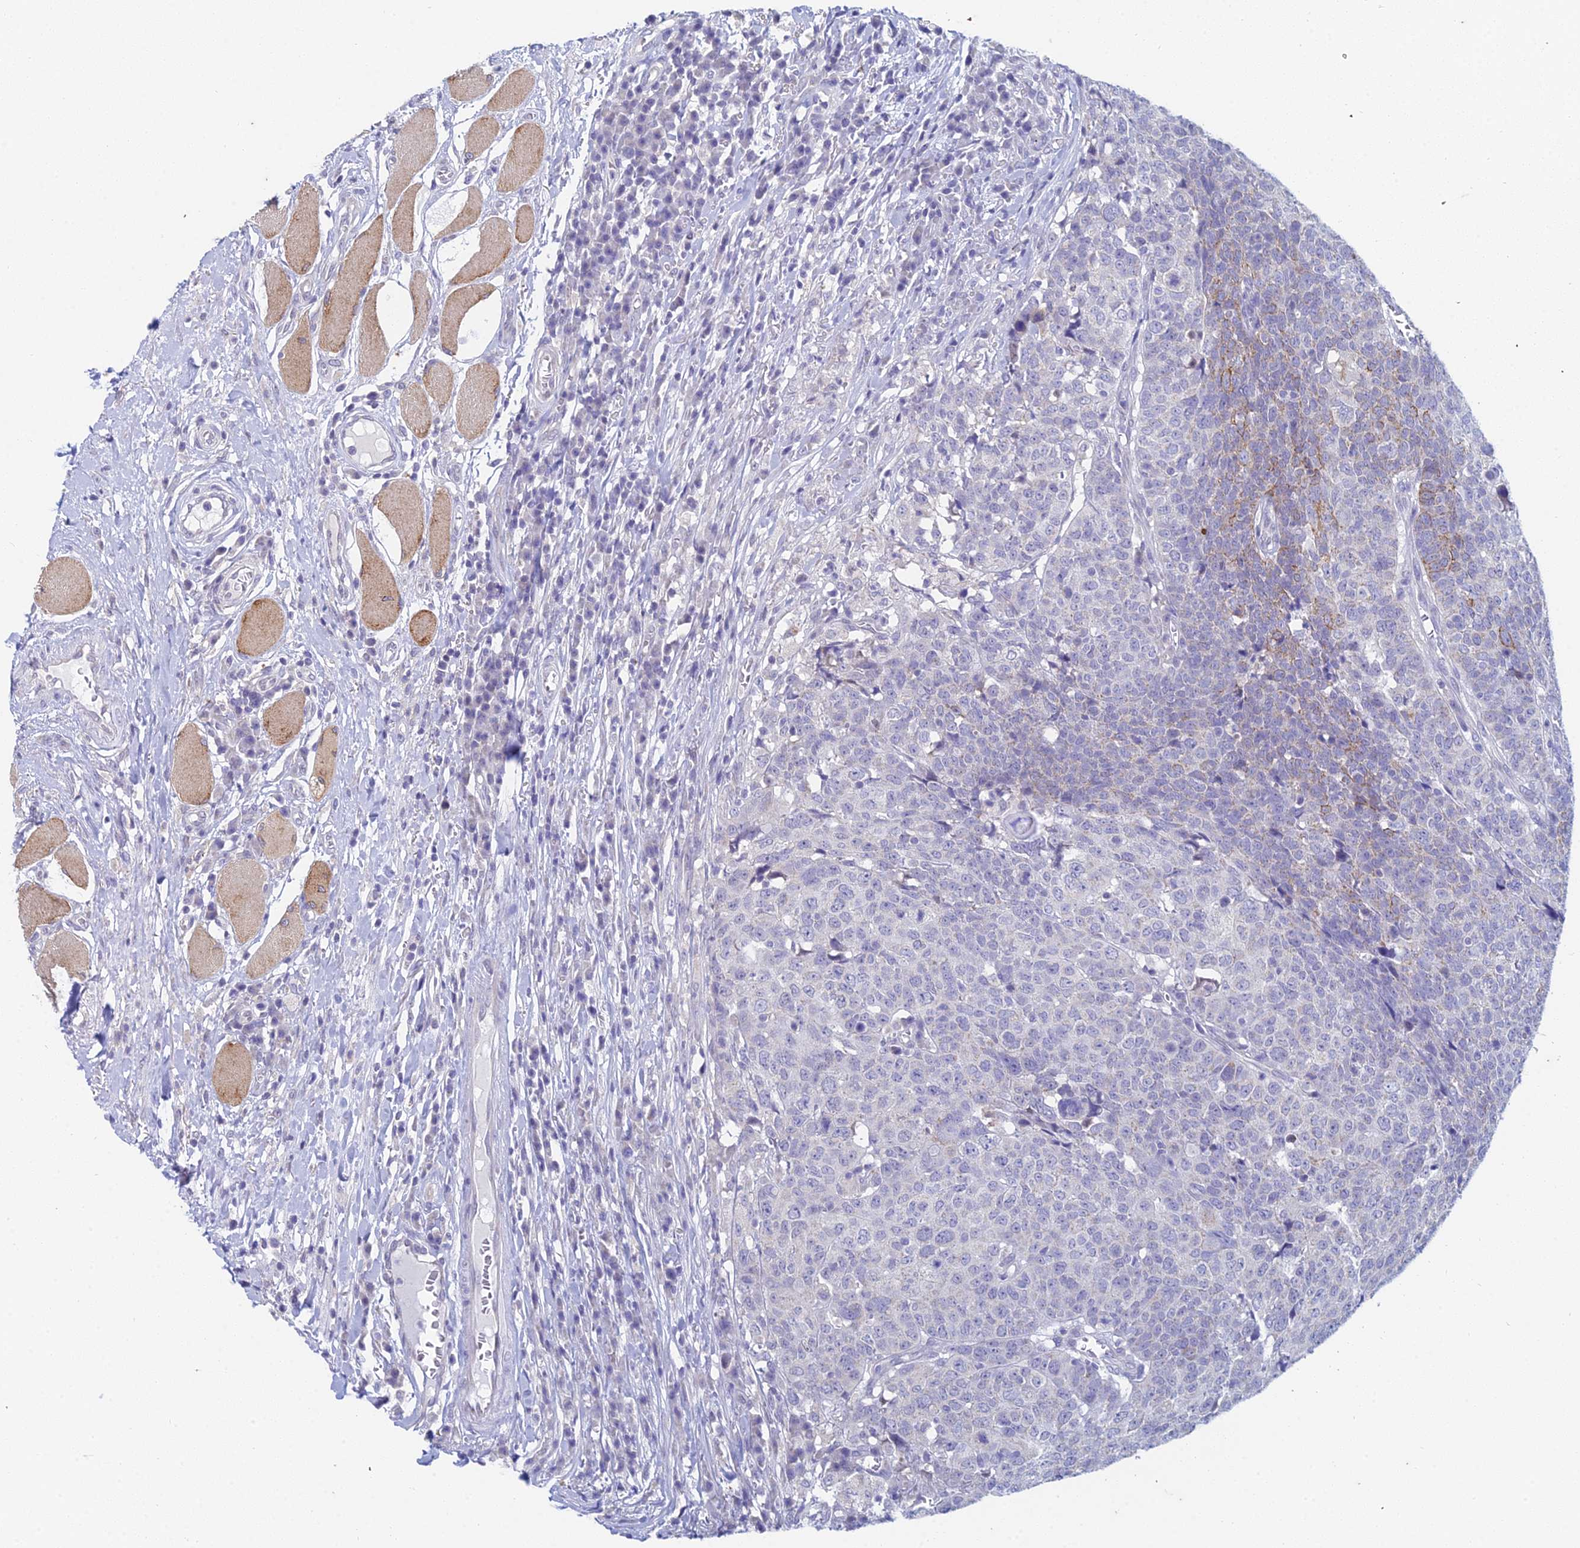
{"staining": {"intensity": "negative", "quantity": "none", "location": "none"}, "tissue": "head and neck cancer", "cell_type": "Tumor cells", "image_type": "cancer", "snomed": [{"axis": "morphology", "description": "Squamous cell carcinoma, NOS"}, {"axis": "topography", "description": "Head-Neck"}], "caption": "This is an immunohistochemistry (IHC) histopathology image of head and neck cancer. There is no expression in tumor cells.", "gene": "EEF2KMT", "patient": {"sex": "male", "age": 66}}